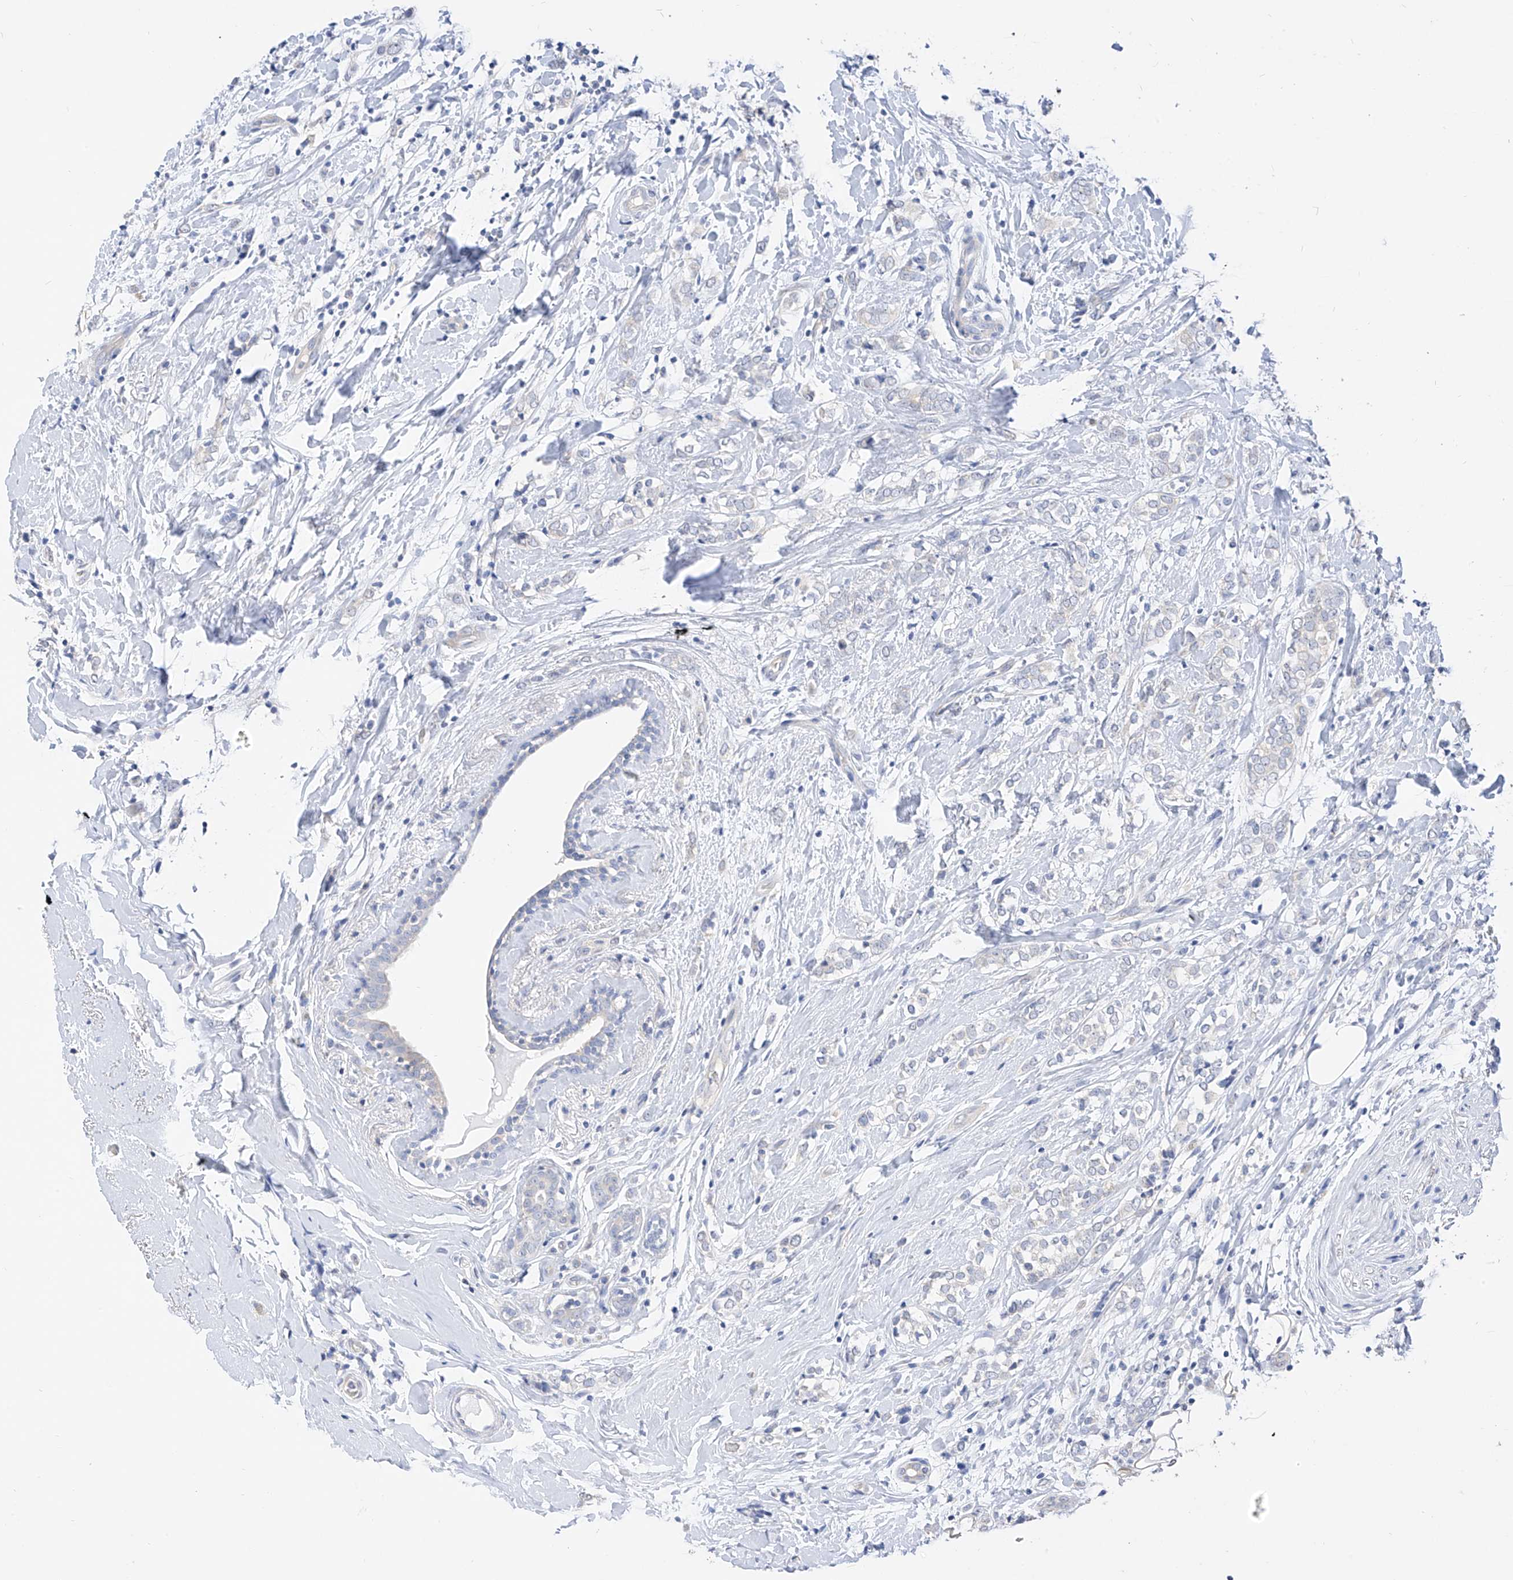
{"staining": {"intensity": "negative", "quantity": "none", "location": "none"}, "tissue": "breast cancer", "cell_type": "Tumor cells", "image_type": "cancer", "snomed": [{"axis": "morphology", "description": "Normal tissue, NOS"}, {"axis": "morphology", "description": "Lobular carcinoma"}, {"axis": "topography", "description": "Breast"}], "caption": "Lobular carcinoma (breast) stained for a protein using IHC exhibits no expression tumor cells.", "gene": "ZZEF1", "patient": {"sex": "female", "age": 47}}